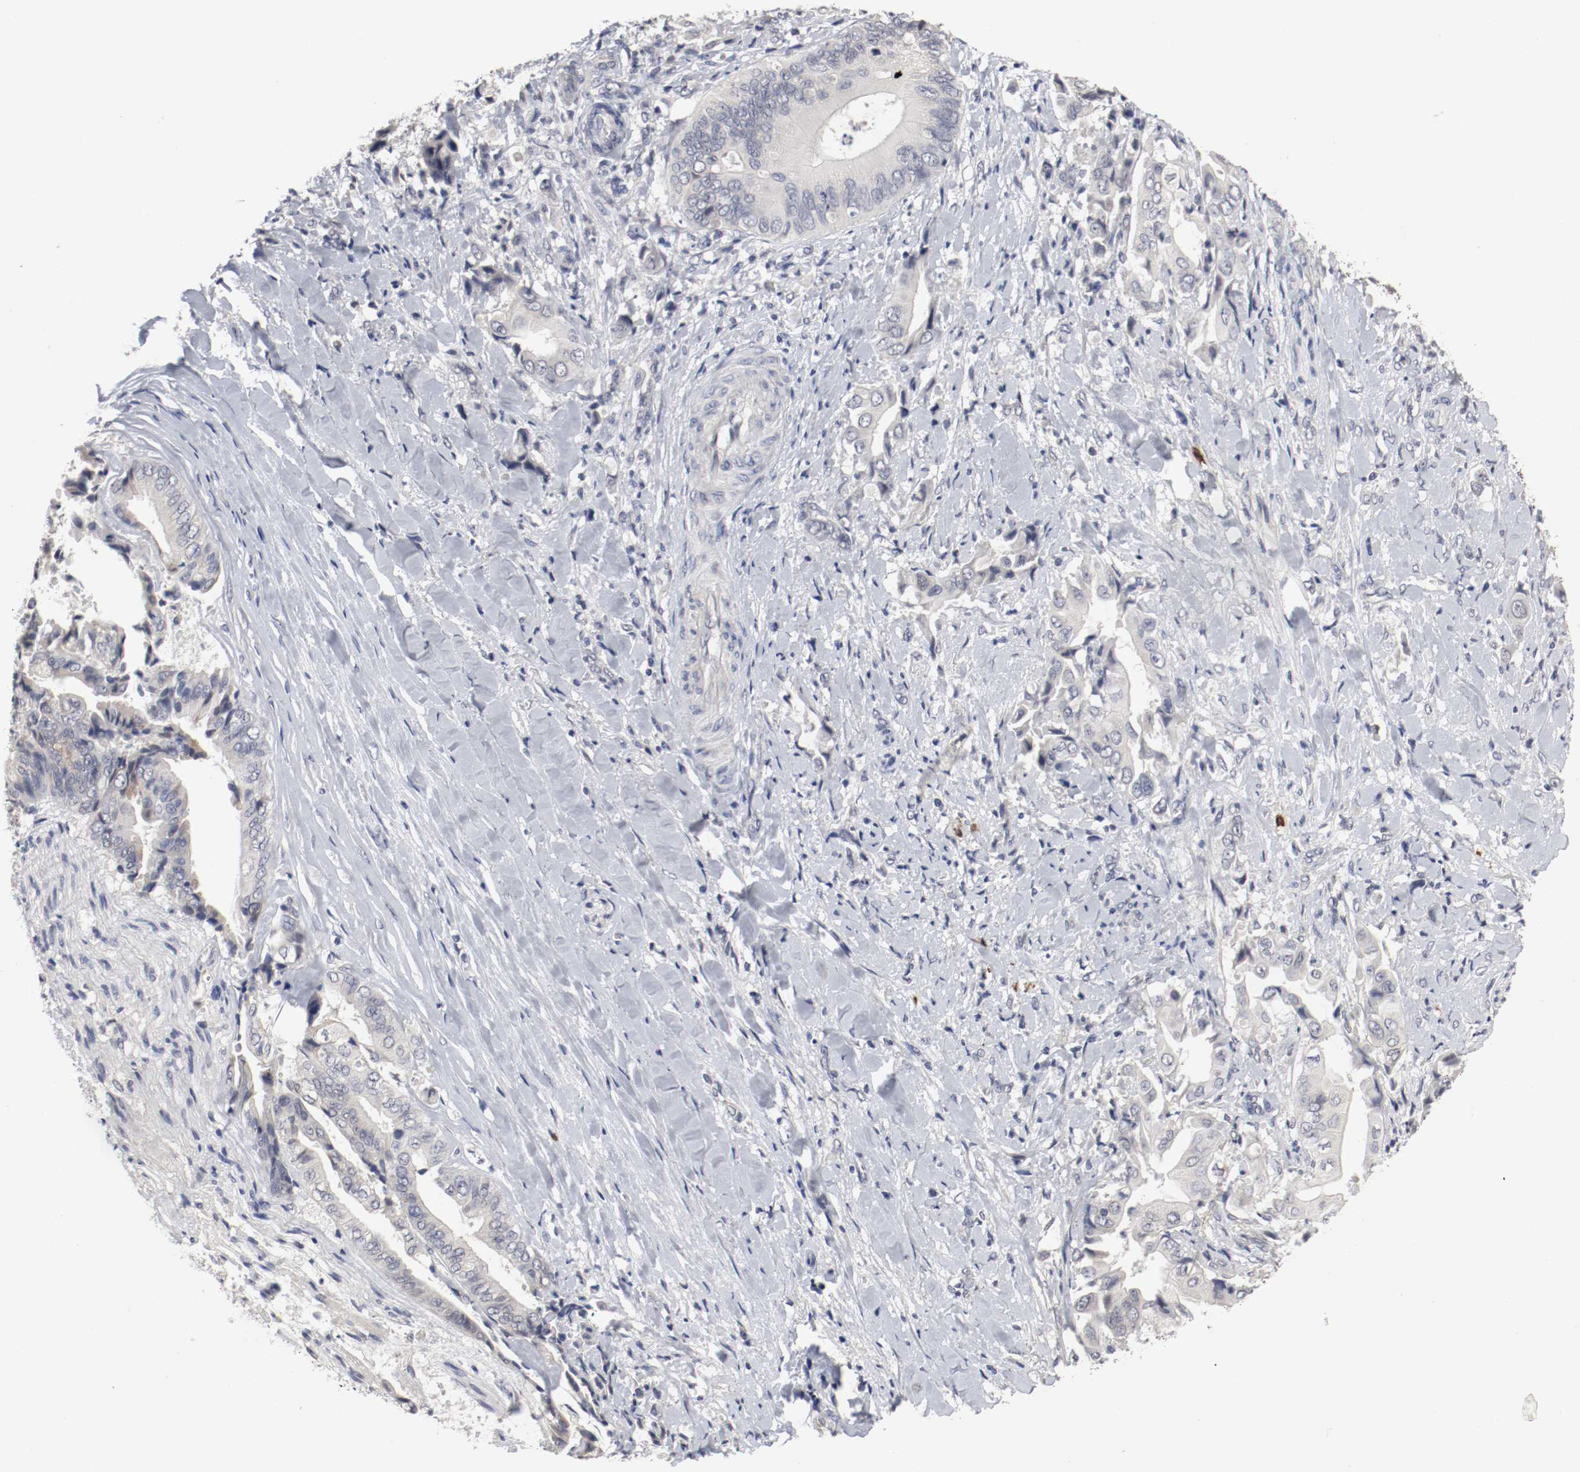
{"staining": {"intensity": "negative", "quantity": "none", "location": "none"}, "tissue": "liver cancer", "cell_type": "Tumor cells", "image_type": "cancer", "snomed": [{"axis": "morphology", "description": "Cholangiocarcinoma"}, {"axis": "topography", "description": "Liver"}], "caption": "A histopathology image of human liver cholangiocarcinoma is negative for staining in tumor cells.", "gene": "CEBPE", "patient": {"sex": "male", "age": 58}}